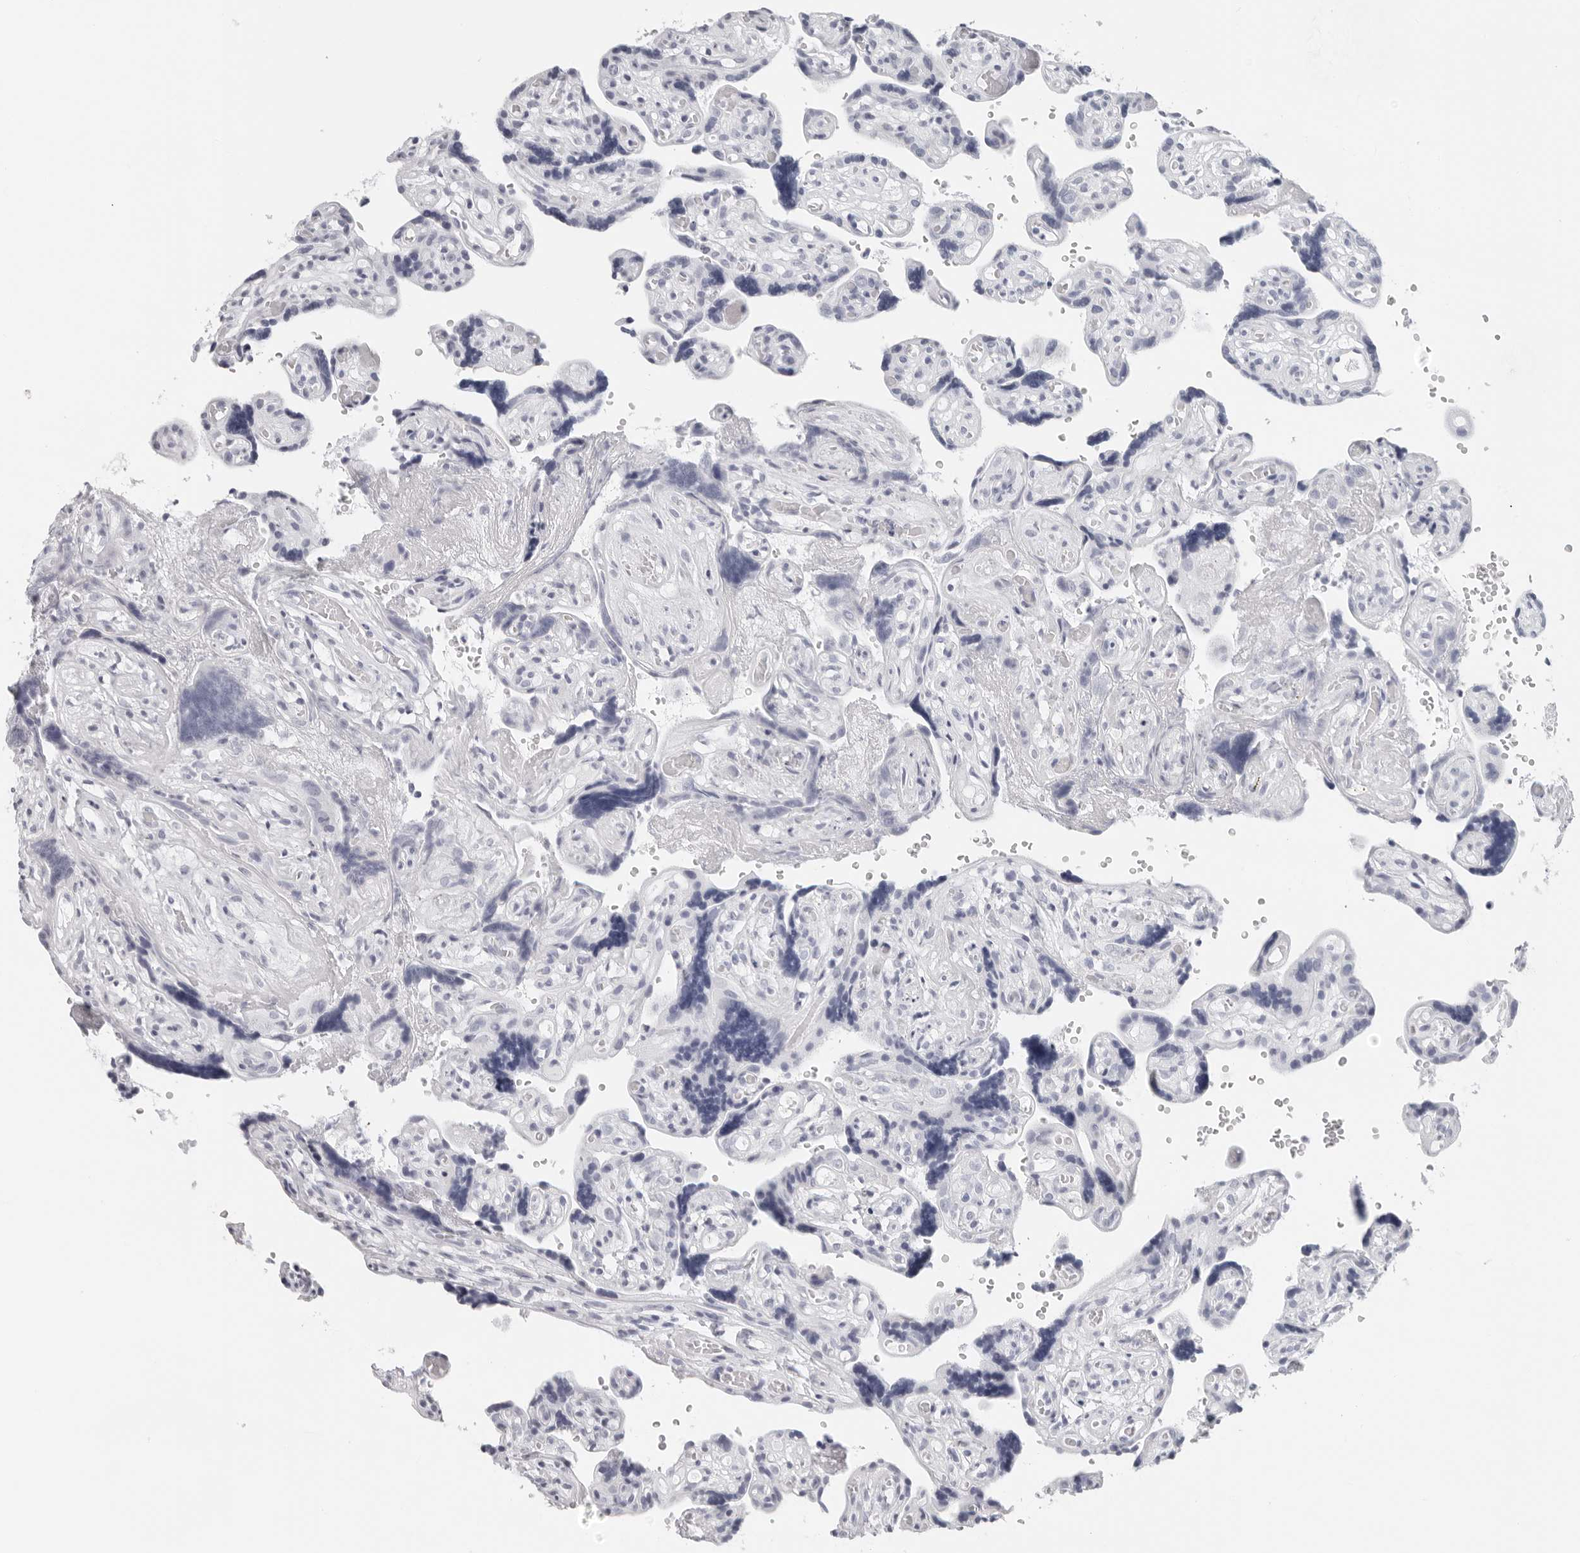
{"staining": {"intensity": "negative", "quantity": "none", "location": "none"}, "tissue": "placenta", "cell_type": "Decidual cells", "image_type": "normal", "snomed": [{"axis": "morphology", "description": "Normal tissue, NOS"}, {"axis": "topography", "description": "Placenta"}], "caption": "This is an immunohistochemistry histopathology image of normal placenta. There is no staining in decidual cells.", "gene": "CST1", "patient": {"sex": "female", "age": 30}}